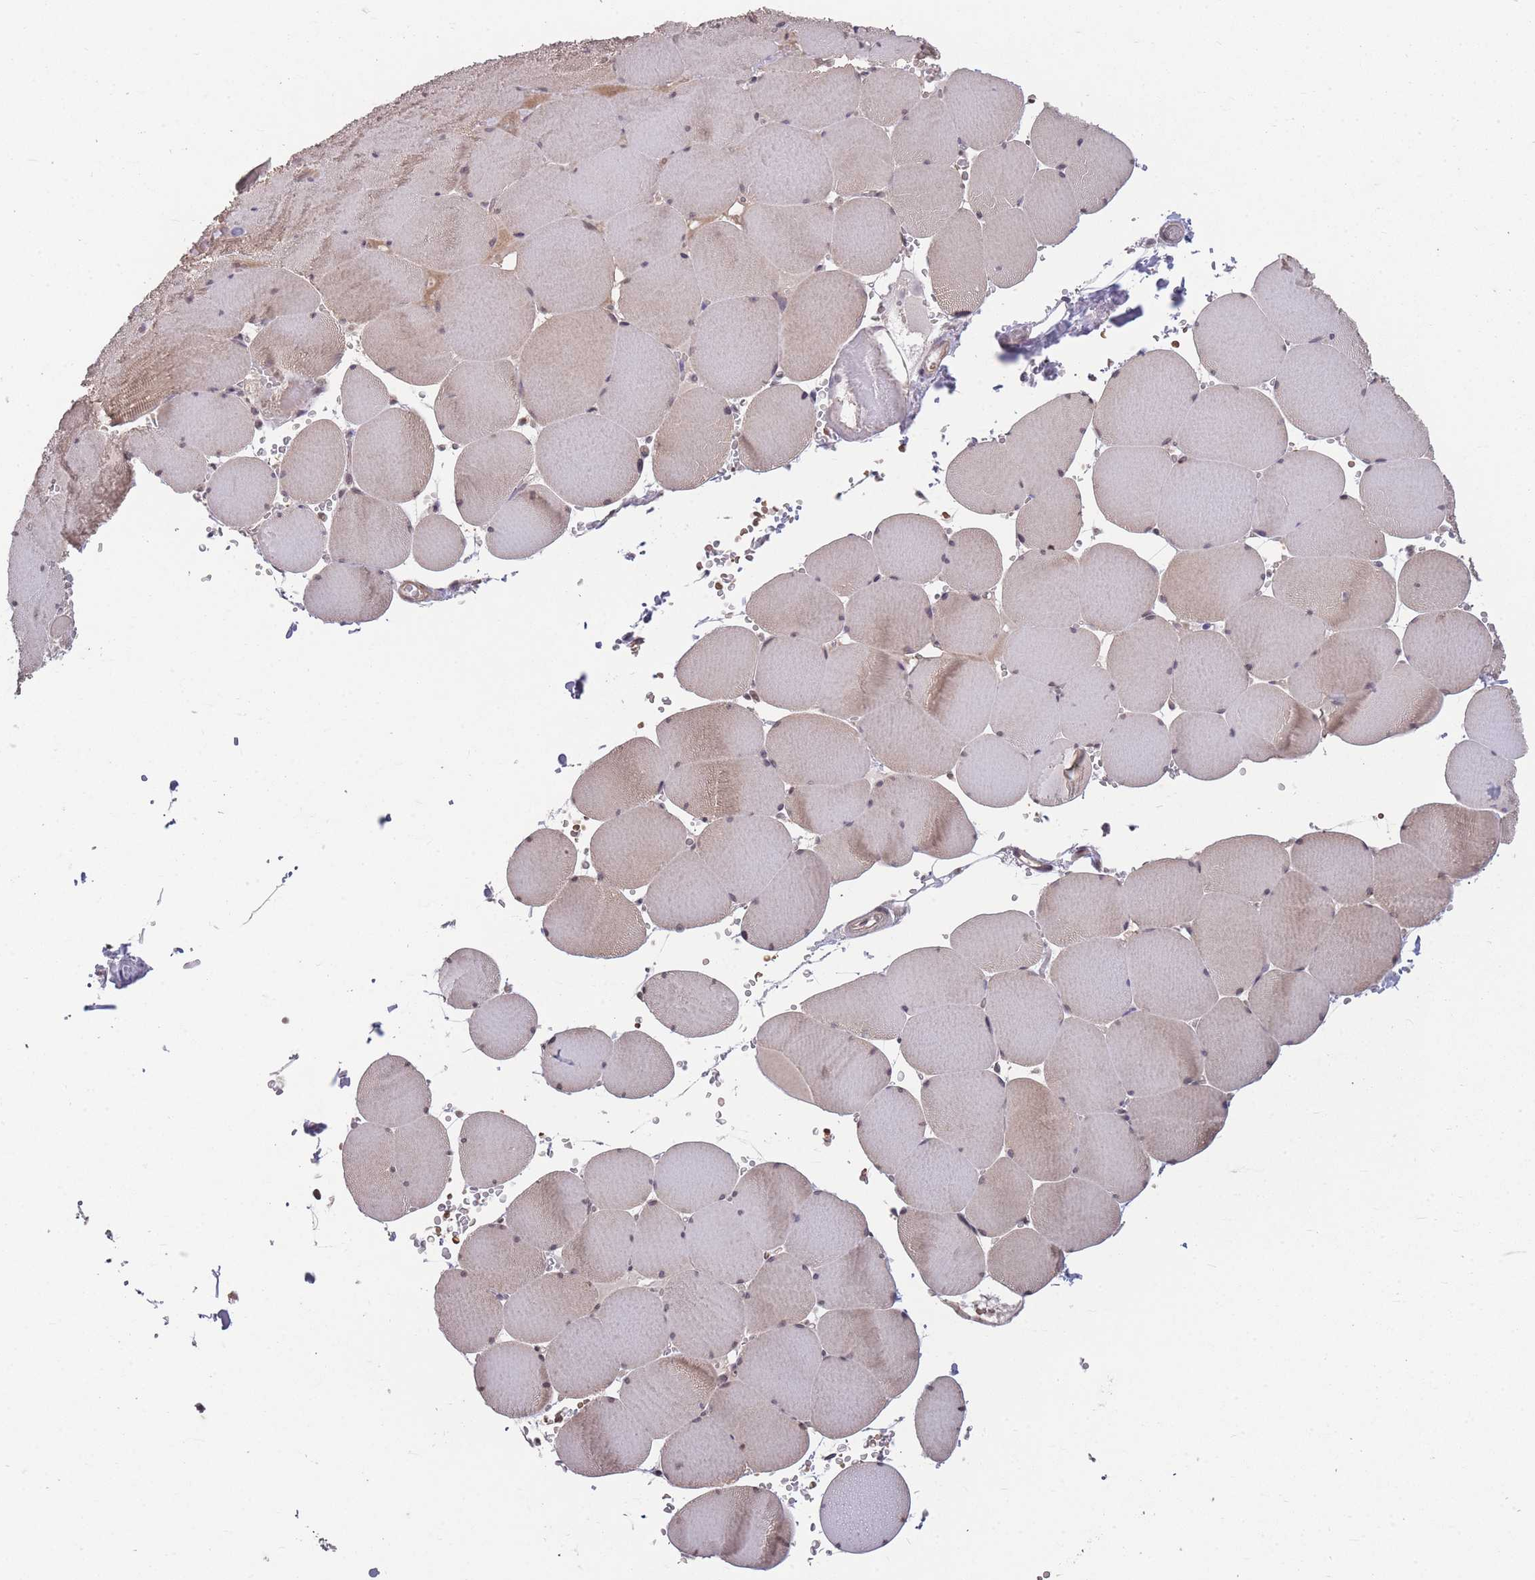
{"staining": {"intensity": "weak", "quantity": "25%-75%", "location": "cytoplasmic/membranous,nuclear"}, "tissue": "skeletal muscle", "cell_type": "Myocytes", "image_type": "normal", "snomed": [{"axis": "morphology", "description": "Normal tissue, NOS"}, {"axis": "topography", "description": "Skeletal muscle"}, {"axis": "topography", "description": "Head-Neck"}], "caption": "Protein staining reveals weak cytoplasmic/membranous,nuclear expression in about 25%-75% of myocytes in unremarkable skeletal muscle.", "gene": "GGT5", "patient": {"sex": "male", "age": 66}}